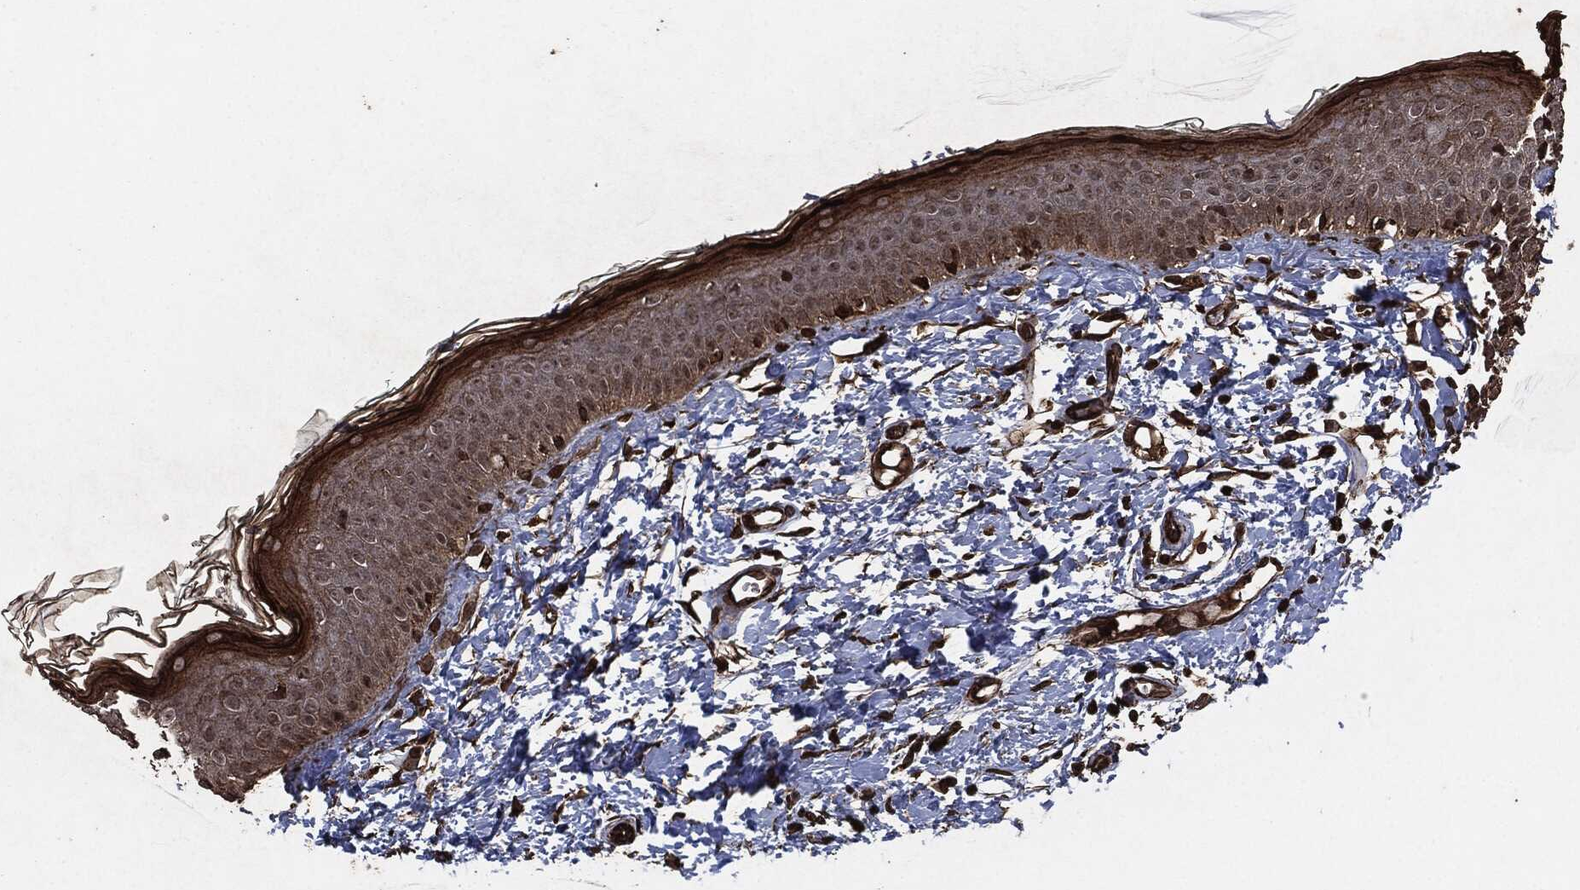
{"staining": {"intensity": "strong", "quantity": ">75%", "location": "cytoplasmic/membranous,nuclear"}, "tissue": "skin", "cell_type": "Fibroblasts", "image_type": "normal", "snomed": [{"axis": "morphology", "description": "Normal tissue, NOS"}, {"axis": "morphology", "description": "Basal cell carcinoma"}, {"axis": "topography", "description": "Skin"}], "caption": "Immunohistochemistry (DAB) staining of unremarkable skin reveals strong cytoplasmic/membranous,nuclear protein staining in about >75% of fibroblasts.", "gene": "EGFR", "patient": {"sex": "male", "age": 33}}